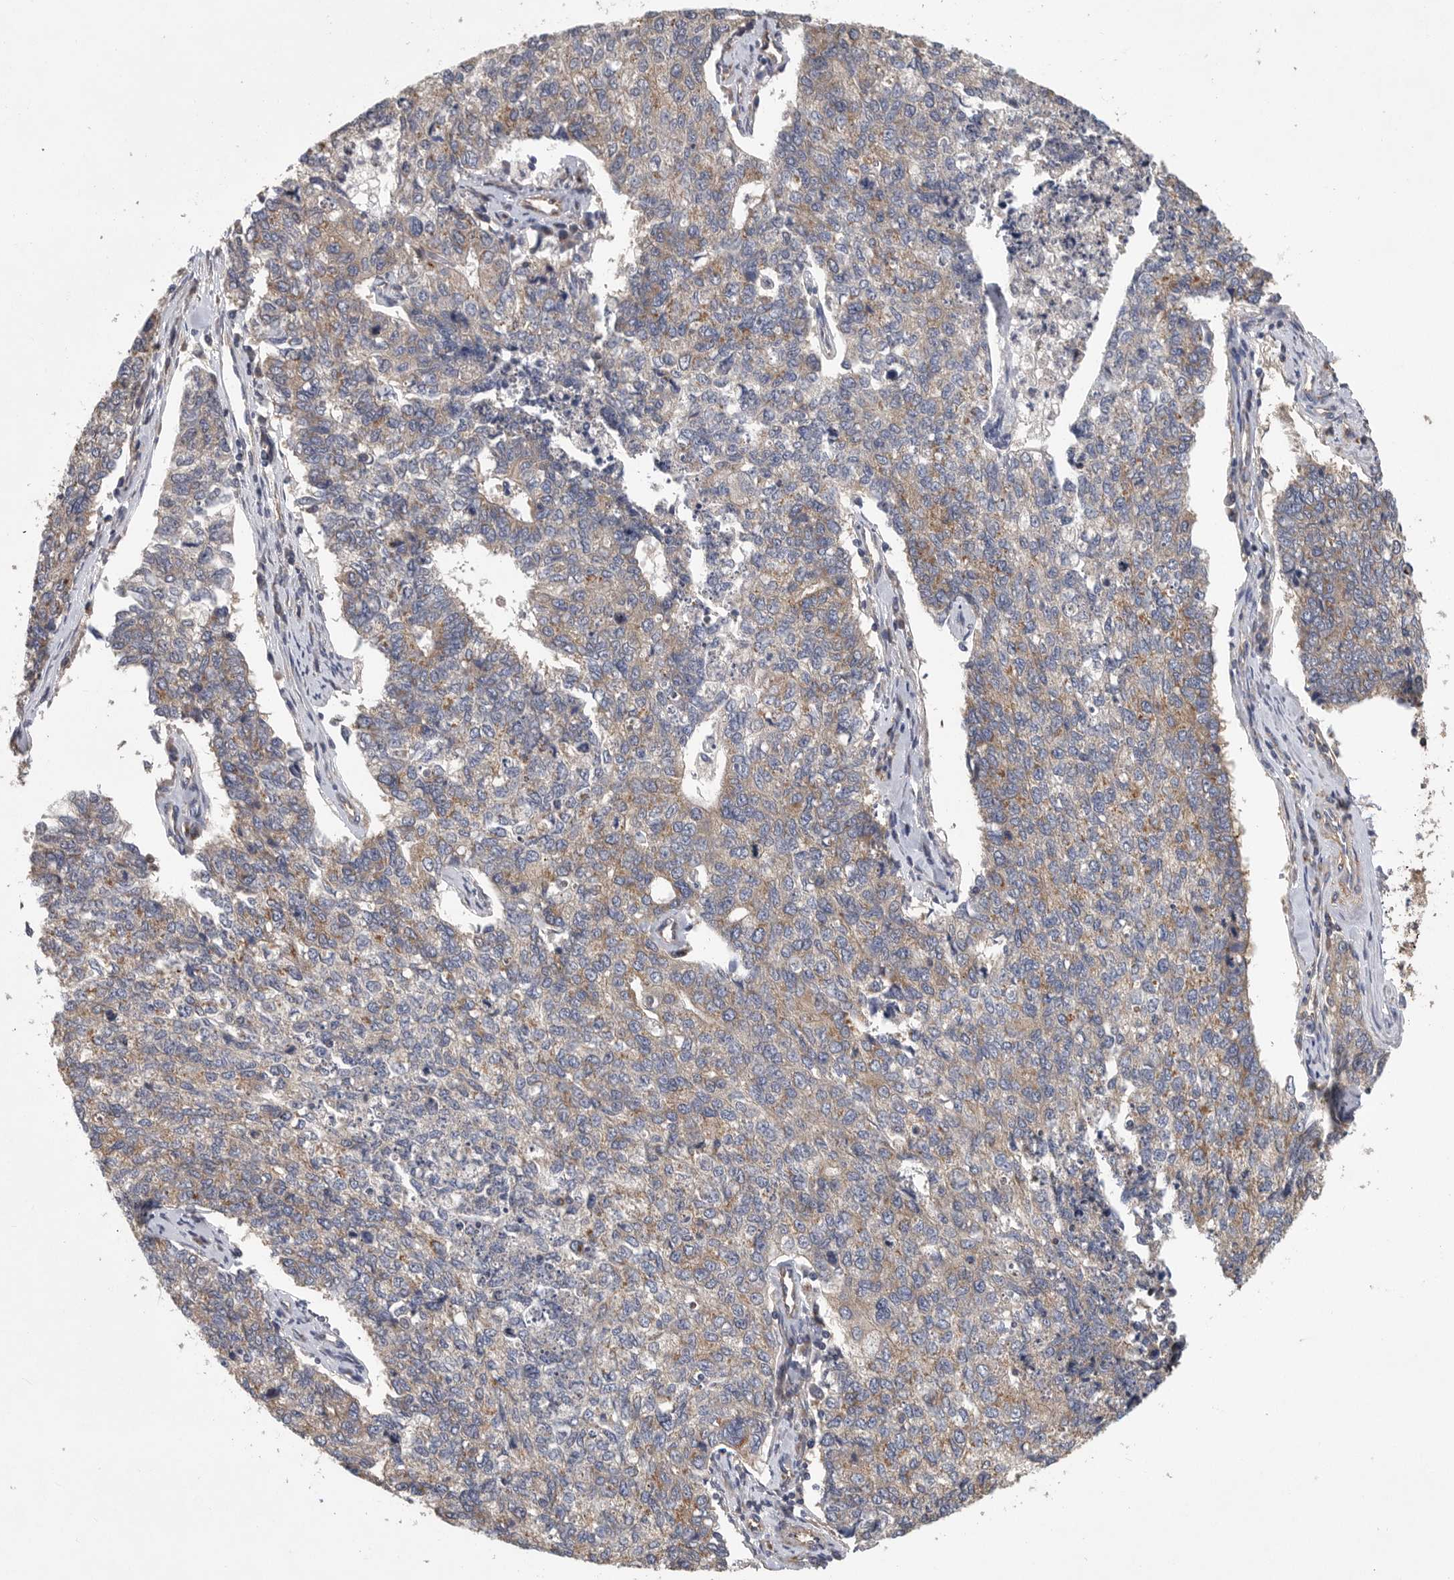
{"staining": {"intensity": "moderate", "quantity": "25%-75%", "location": "cytoplasmic/membranous"}, "tissue": "cervical cancer", "cell_type": "Tumor cells", "image_type": "cancer", "snomed": [{"axis": "morphology", "description": "Squamous cell carcinoma, NOS"}, {"axis": "topography", "description": "Cervix"}], "caption": "Cervical squamous cell carcinoma stained with a brown dye displays moderate cytoplasmic/membranous positive expression in approximately 25%-75% of tumor cells.", "gene": "OXR1", "patient": {"sex": "female", "age": 63}}